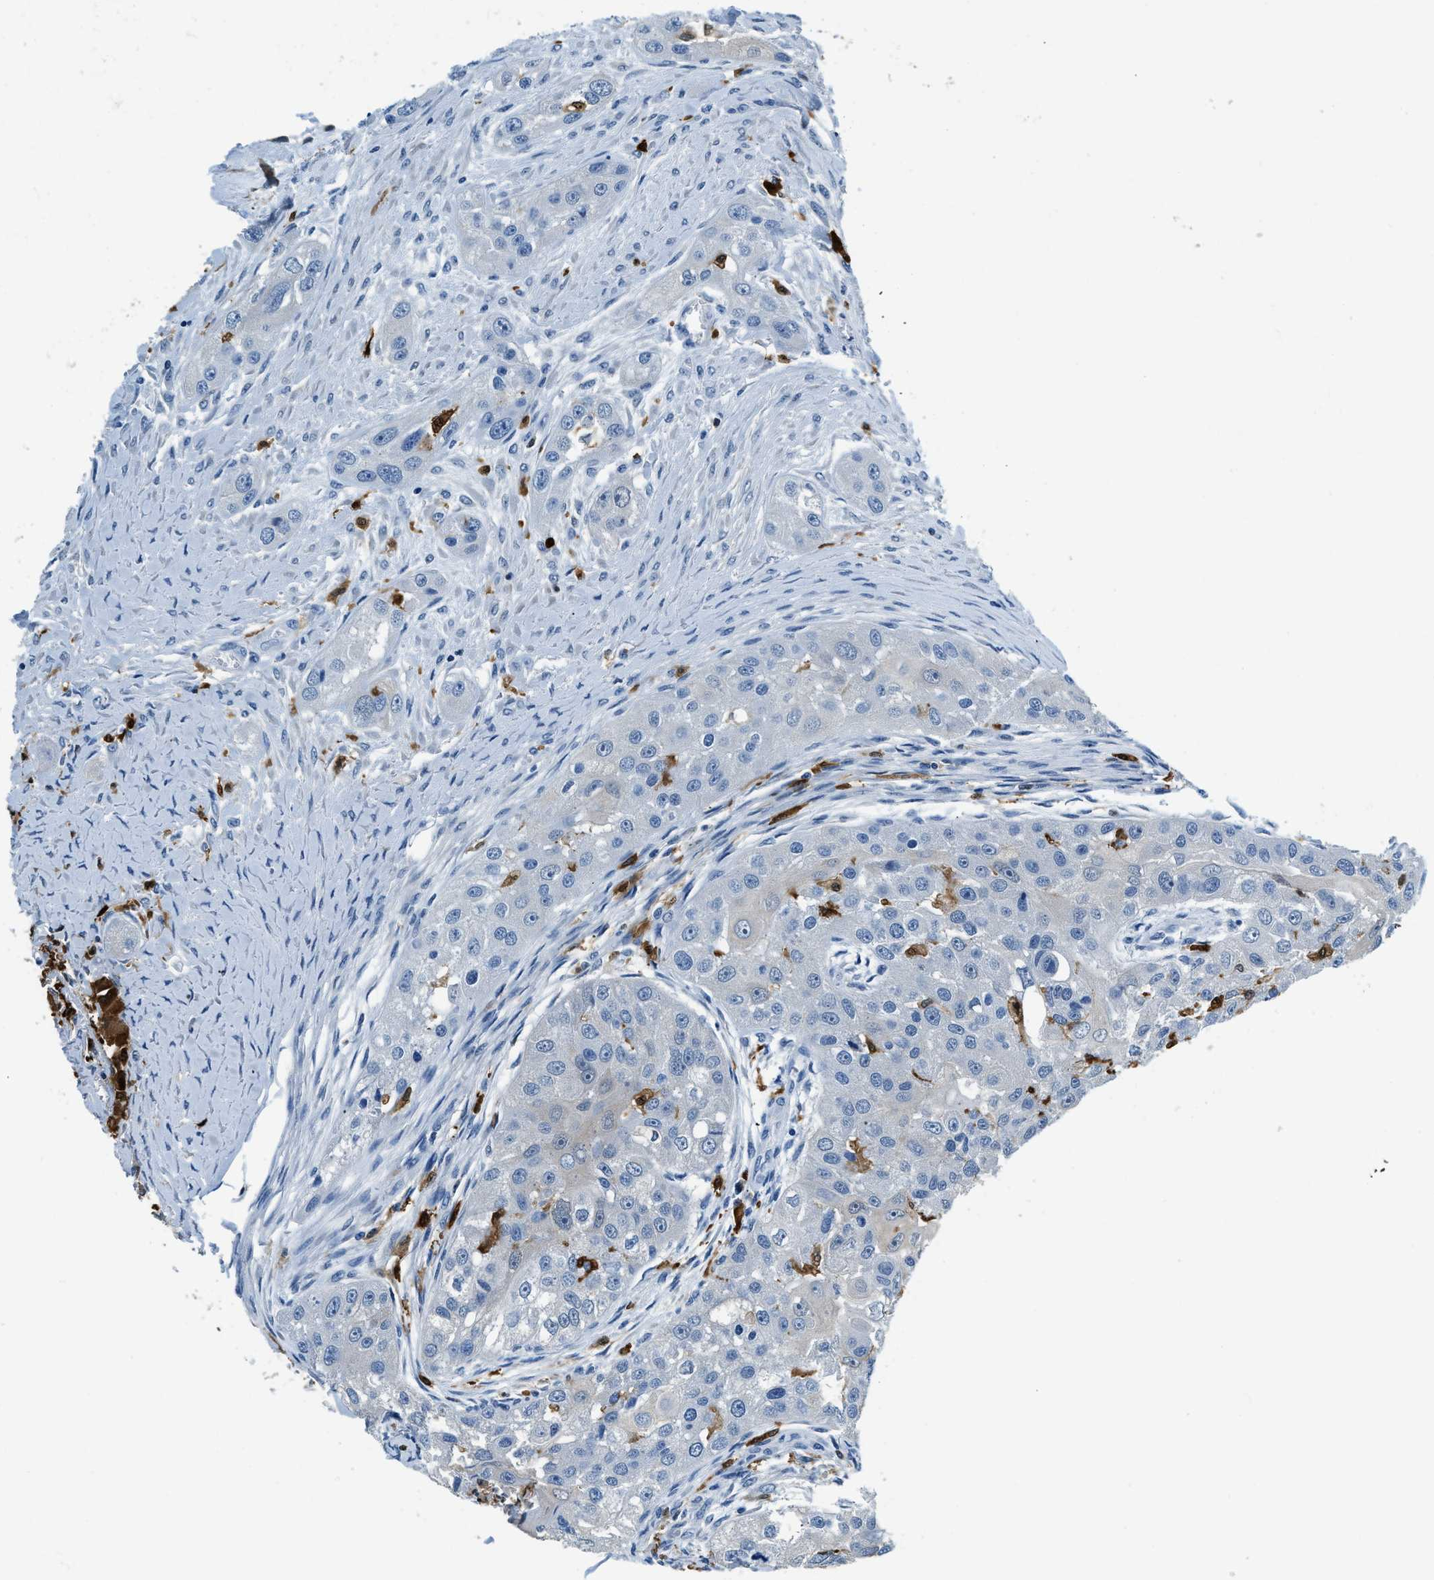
{"staining": {"intensity": "negative", "quantity": "none", "location": "none"}, "tissue": "head and neck cancer", "cell_type": "Tumor cells", "image_type": "cancer", "snomed": [{"axis": "morphology", "description": "Normal tissue, NOS"}, {"axis": "morphology", "description": "Squamous cell carcinoma, NOS"}, {"axis": "topography", "description": "Skeletal muscle"}, {"axis": "topography", "description": "Head-Neck"}], "caption": "Immunohistochemical staining of head and neck squamous cell carcinoma reveals no significant positivity in tumor cells.", "gene": "CAPG", "patient": {"sex": "male", "age": 51}}